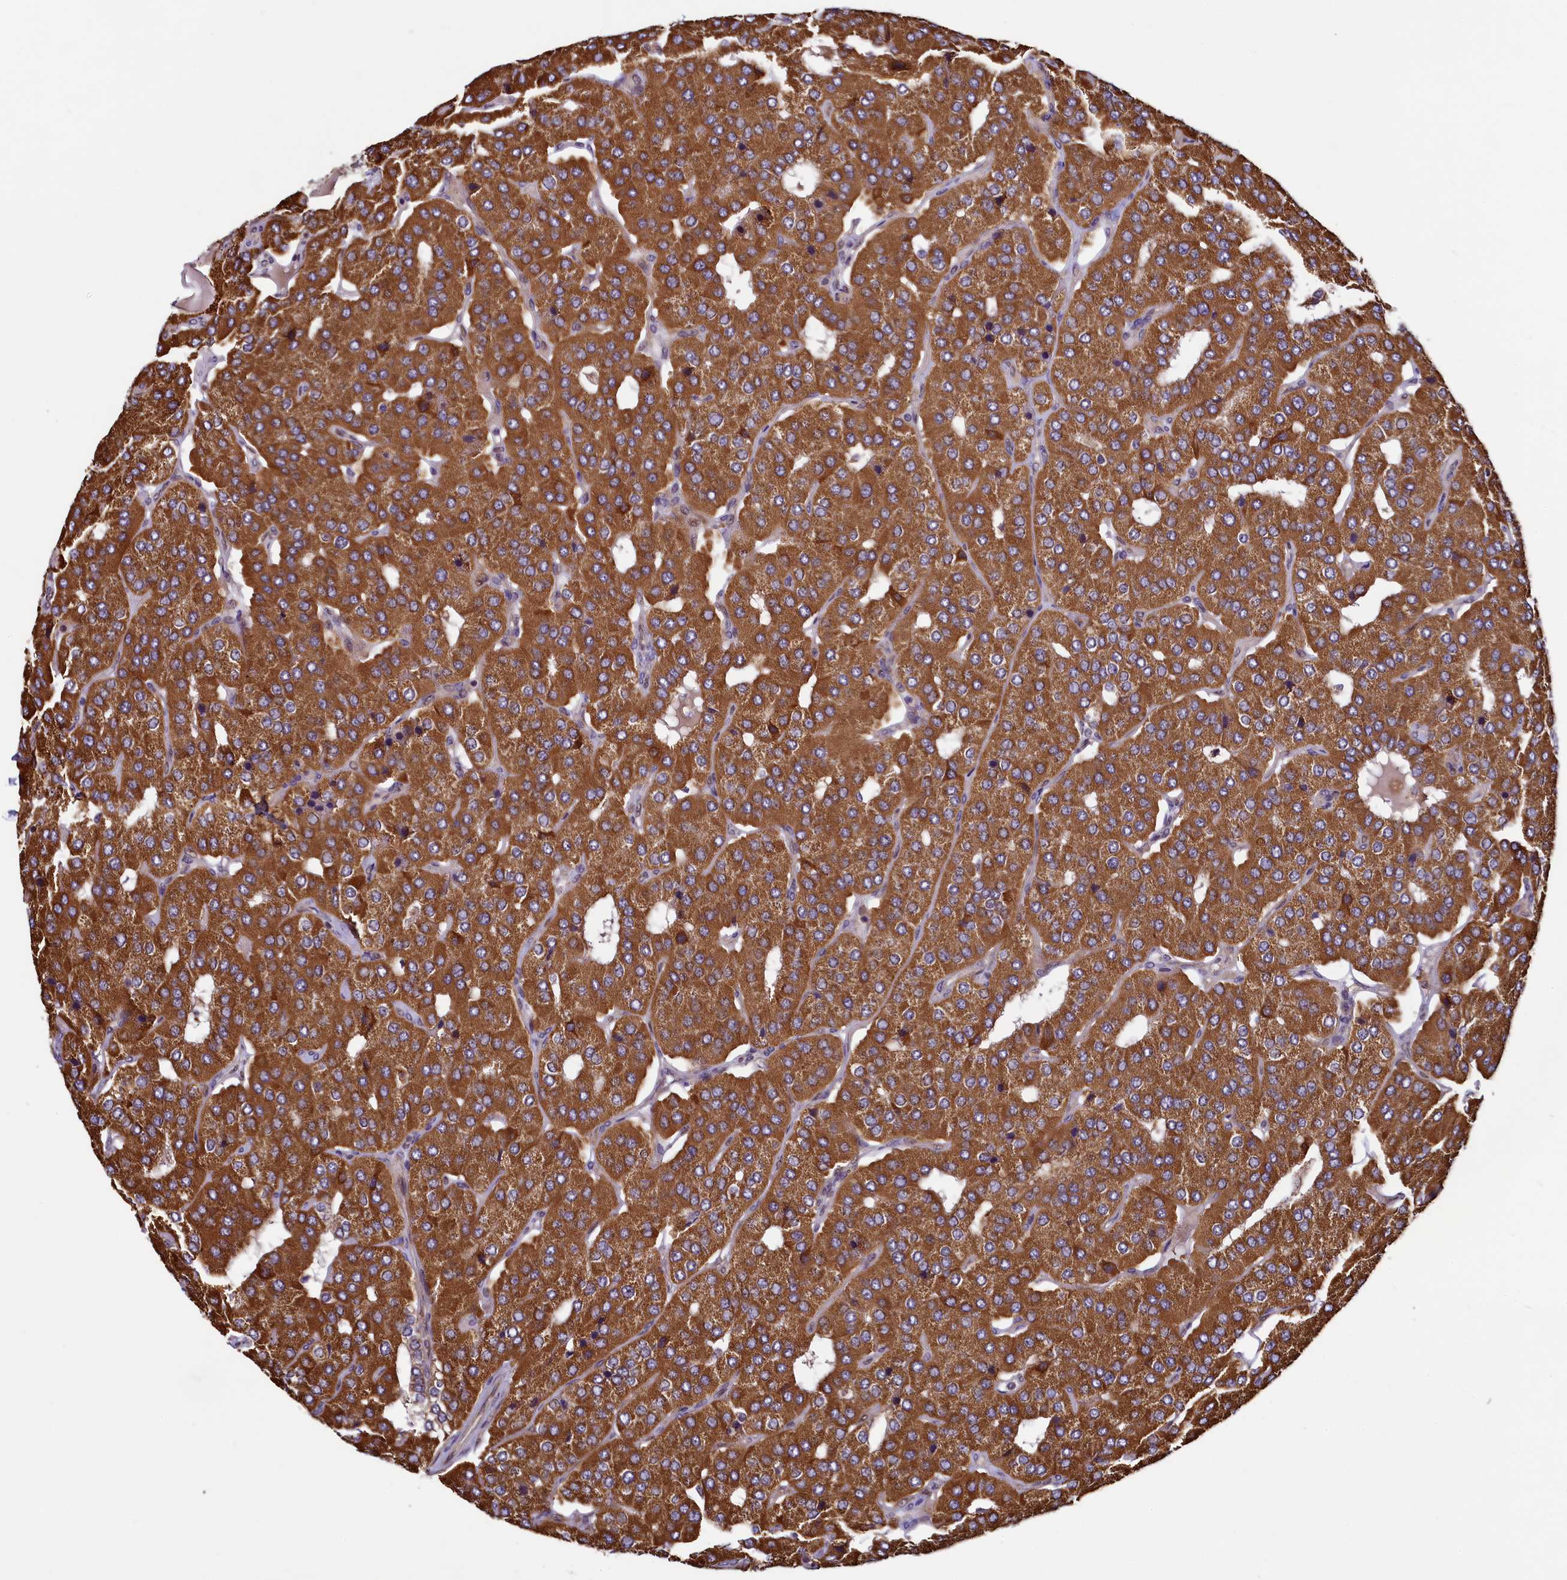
{"staining": {"intensity": "strong", "quantity": ">75%", "location": "cytoplasmic/membranous"}, "tissue": "parathyroid gland", "cell_type": "Glandular cells", "image_type": "normal", "snomed": [{"axis": "morphology", "description": "Normal tissue, NOS"}, {"axis": "morphology", "description": "Adenoma, NOS"}, {"axis": "topography", "description": "Parathyroid gland"}], "caption": "Glandular cells demonstrate strong cytoplasmic/membranous expression in about >75% of cells in normal parathyroid gland. (Brightfield microscopy of DAB IHC at high magnification).", "gene": "ZNF577", "patient": {"sex": "female", "age": 86}}